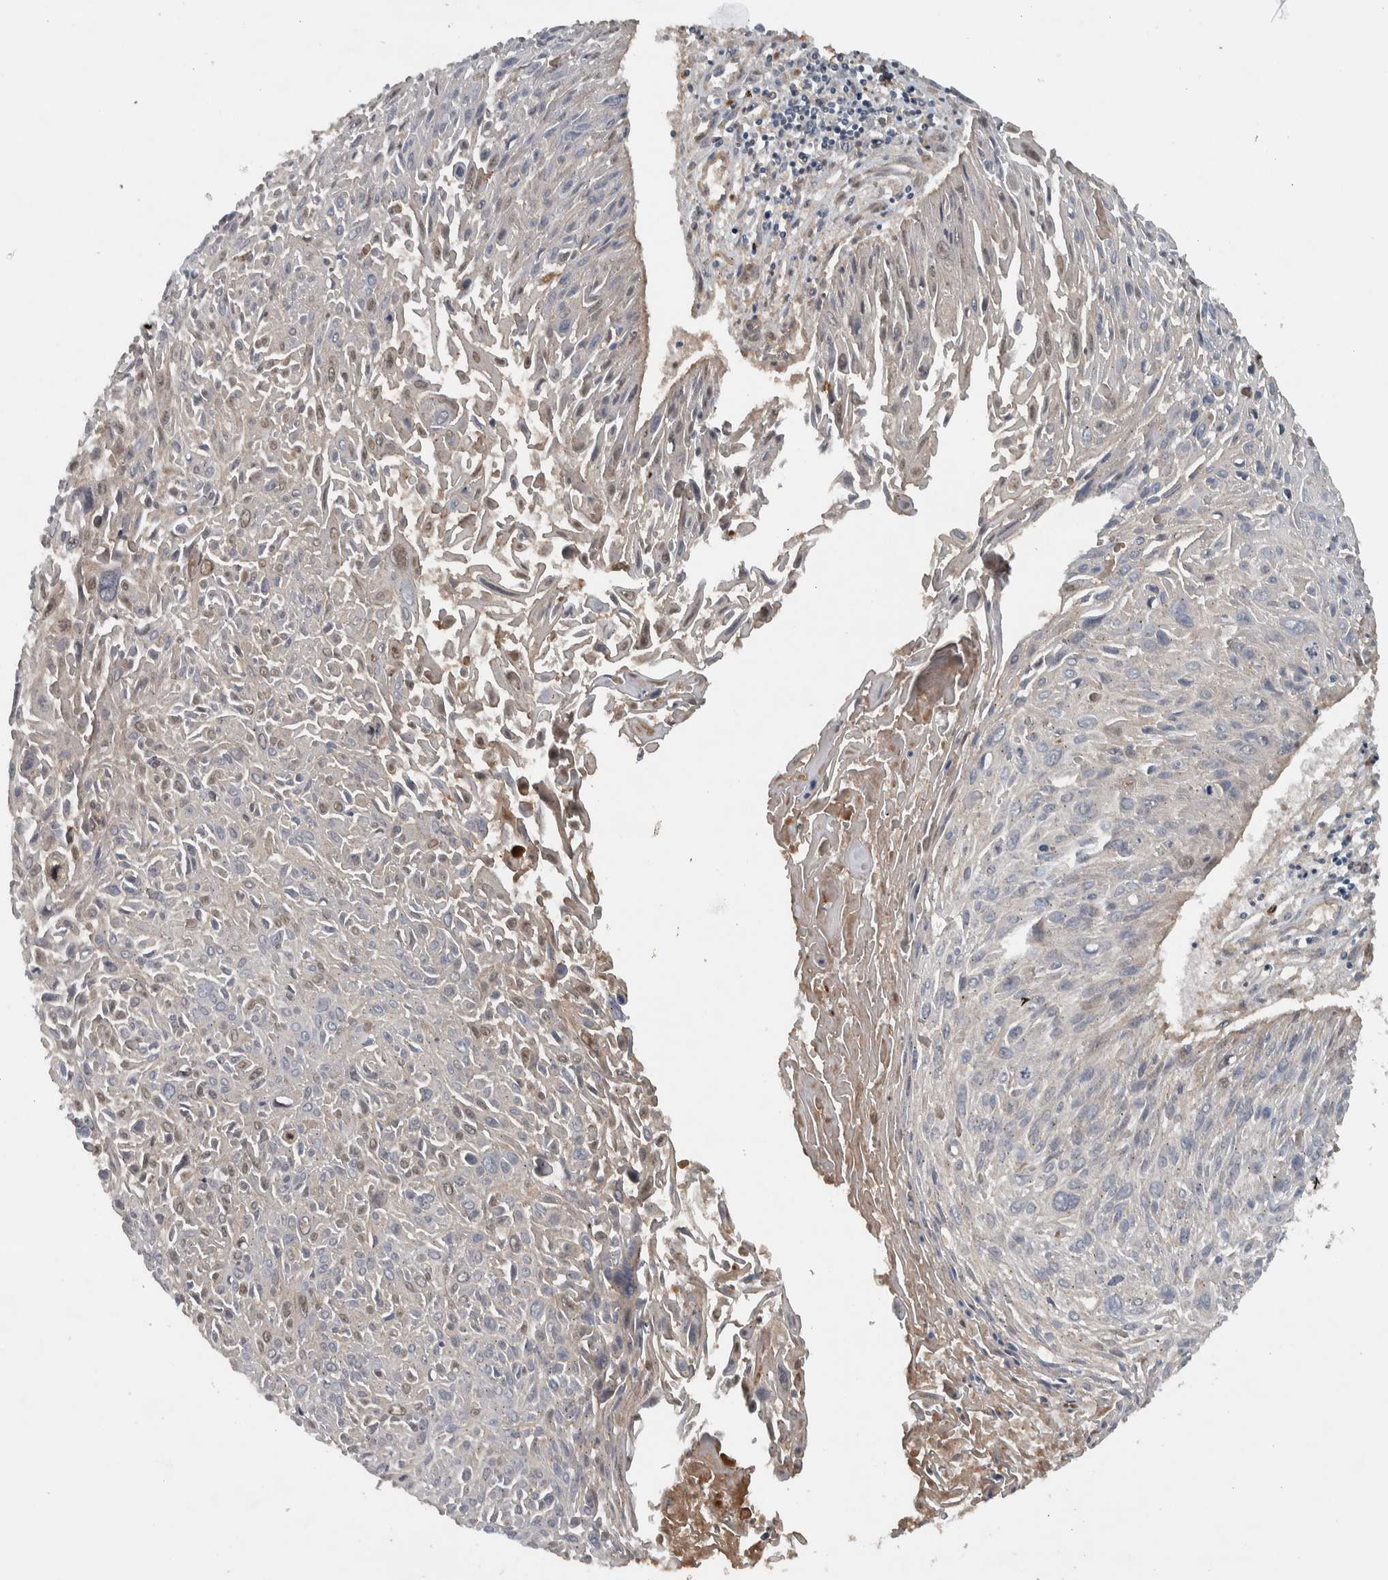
{"staining": {"intensity": "negative", "quantity": "none", "location": "none"}, "tissue": "cervical cancer", "cell_type": "Tumor cells", "image_type": "cancer", "snomed": [{"axis": "morphology", "description": "Squamous cell carcinoma, NOS"}, {"axis": "topography", "description": "Cervix"}], "caption": "Immunohistochemical staining of cervical cancer displays no significant staining in tumor cells. (IHC, brightfield microscopy, high magnification).", "gene": "LBHD1", "patient": {"sex": "female", "age": 51}}